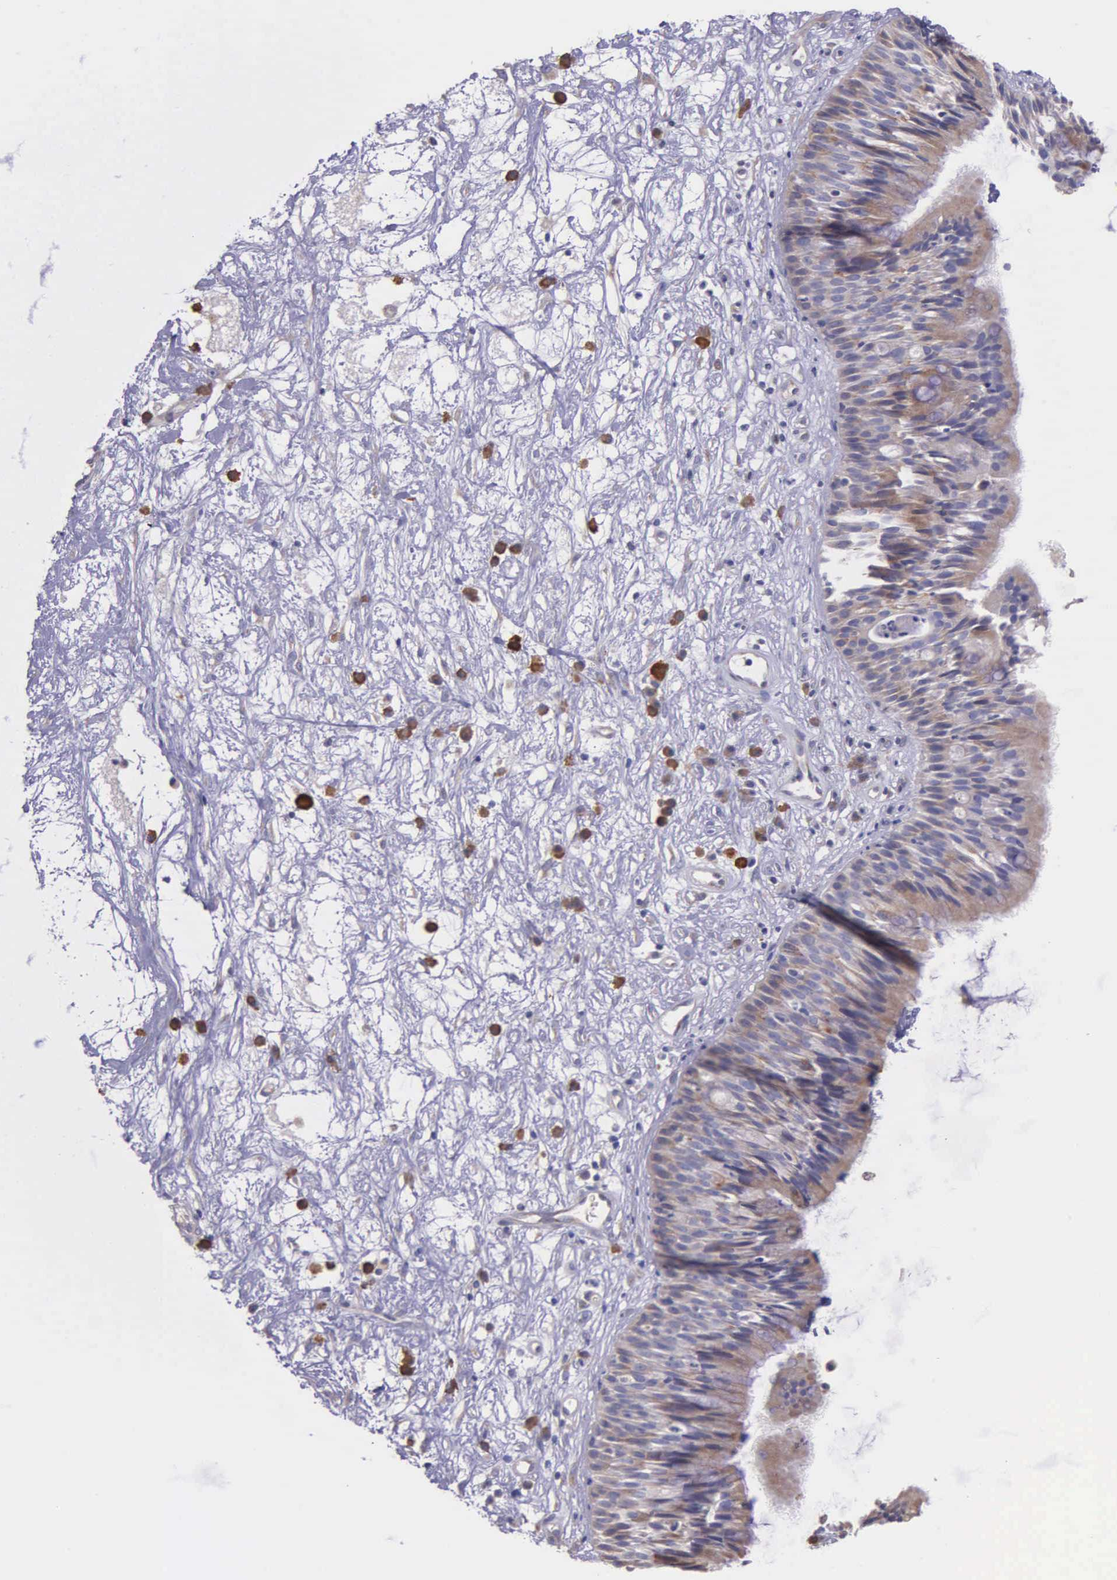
{"staining": {"intensity": "negative", "quantity": "none", "location": "none"}, "tissue": "nasopharynx", "cell_type": "Respiratory epithelial cells", "image_type": "normal", "snomed": [{"axis": "morphology", "description": "Normal tissue, NOS"}, {"axis": "topography", "description": "Nasopharynx"}], "caption": "This histopathology image is of benign nasopharynx stained with IHC to label a protein in brown with the nuclei are counter-stained blue. There is no staining in respiratory epithelial cells.", "gene": "ZC3H12B", "patient": {"sex": "male", "age": 13}}